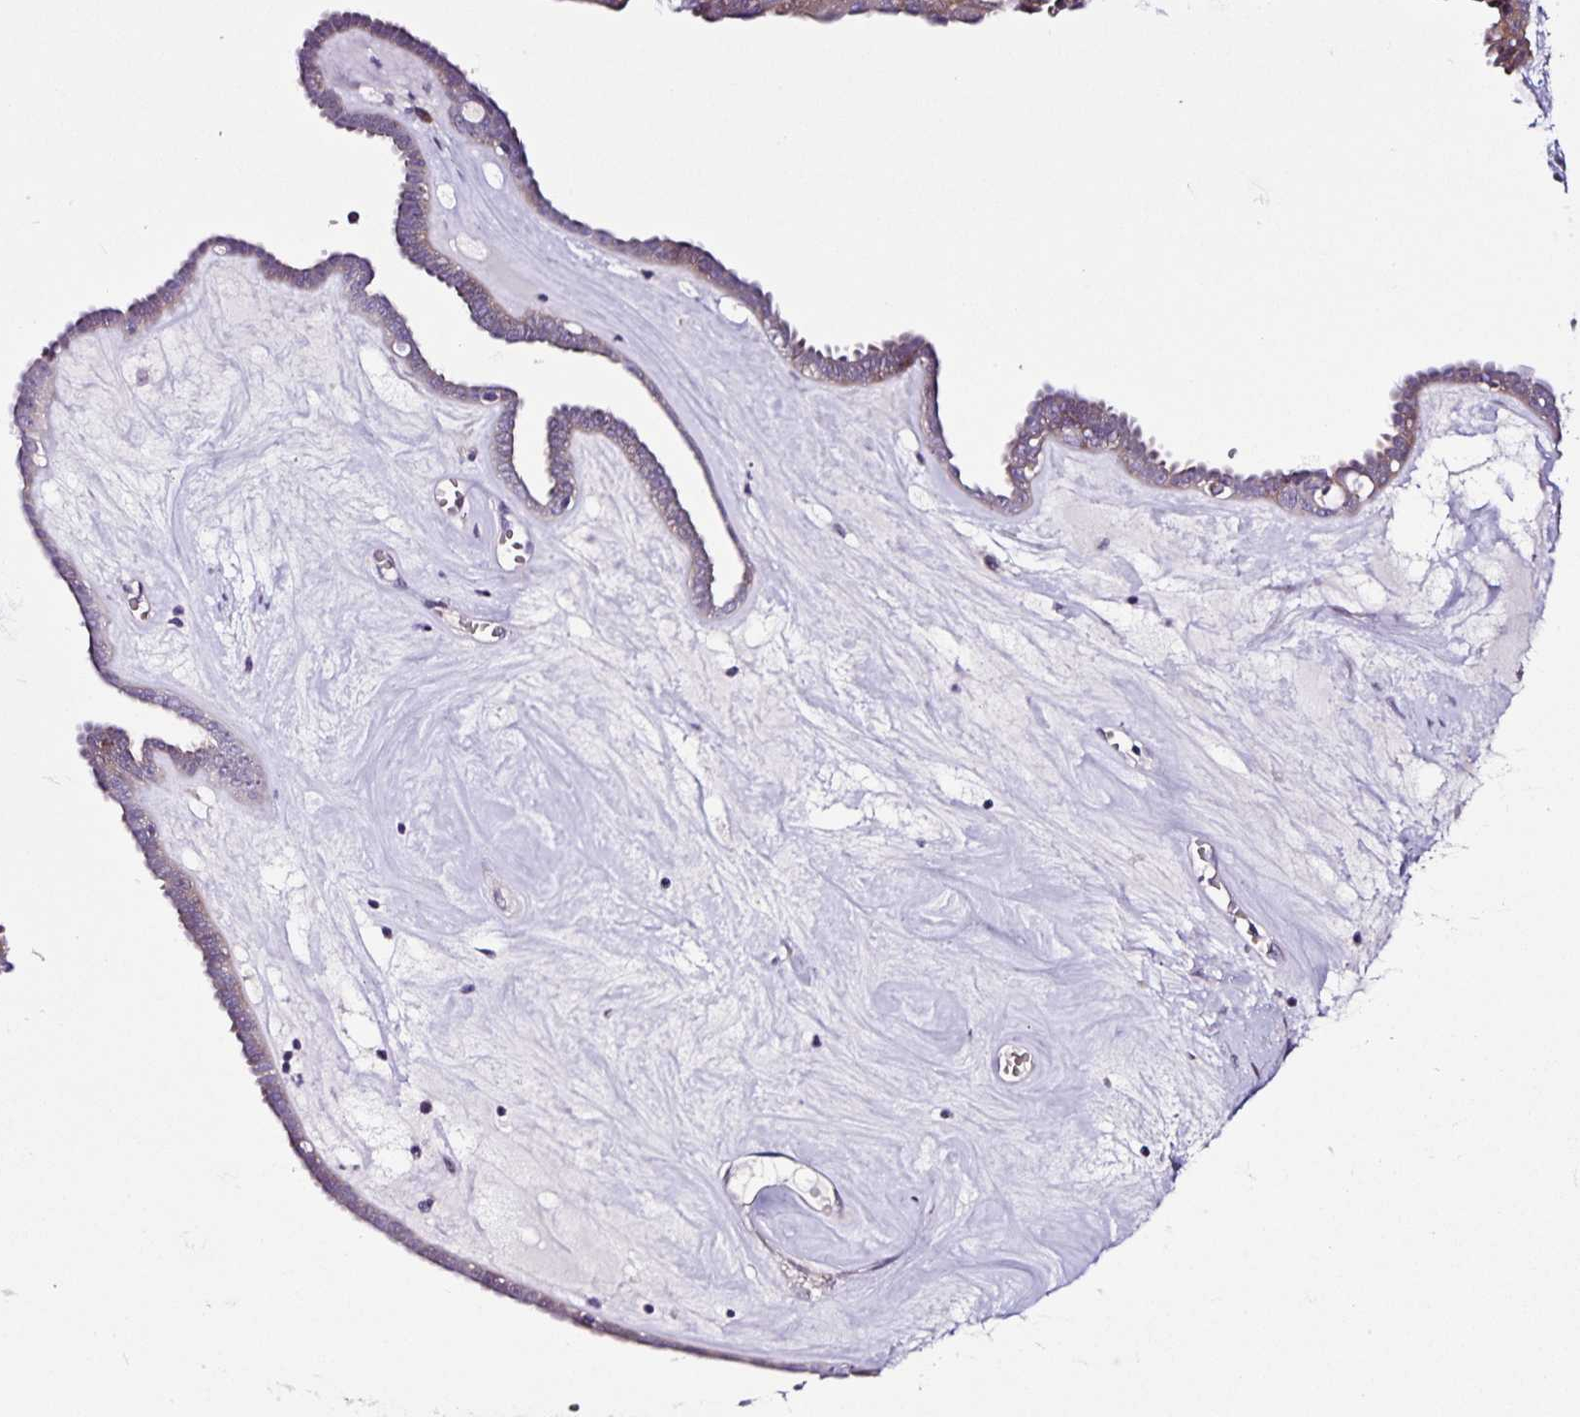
{"staining": {"intensity": "weak", "quantity": "25%-75%", "location": "cytoplasmic/membranous"}, "tissue": "ovarian cancer", "cell_type": "Tumor cells", "image_type": "cancer", "snomed": [{"axis": "morphology", "description": "Cystadenocarcinoma, serous, NOS"}, {"axis": "topography", "description": "Ovary"}], "caption": "A low amount of weak cytoplasmic/membranous positivity is appreciated in approximately 25%-75% of tumor cells in serous cystadenocarcinoma (ovarian) tissue. The staining was performed using DAB (3,3'-diaminobenzidine) to visualize the protein expression in brown, while the nuclei were stained in blue with hematoxylin (Magnification: 20x).", "gene": "RNFT2", "patient": {"sex": "female", "age": 71}}